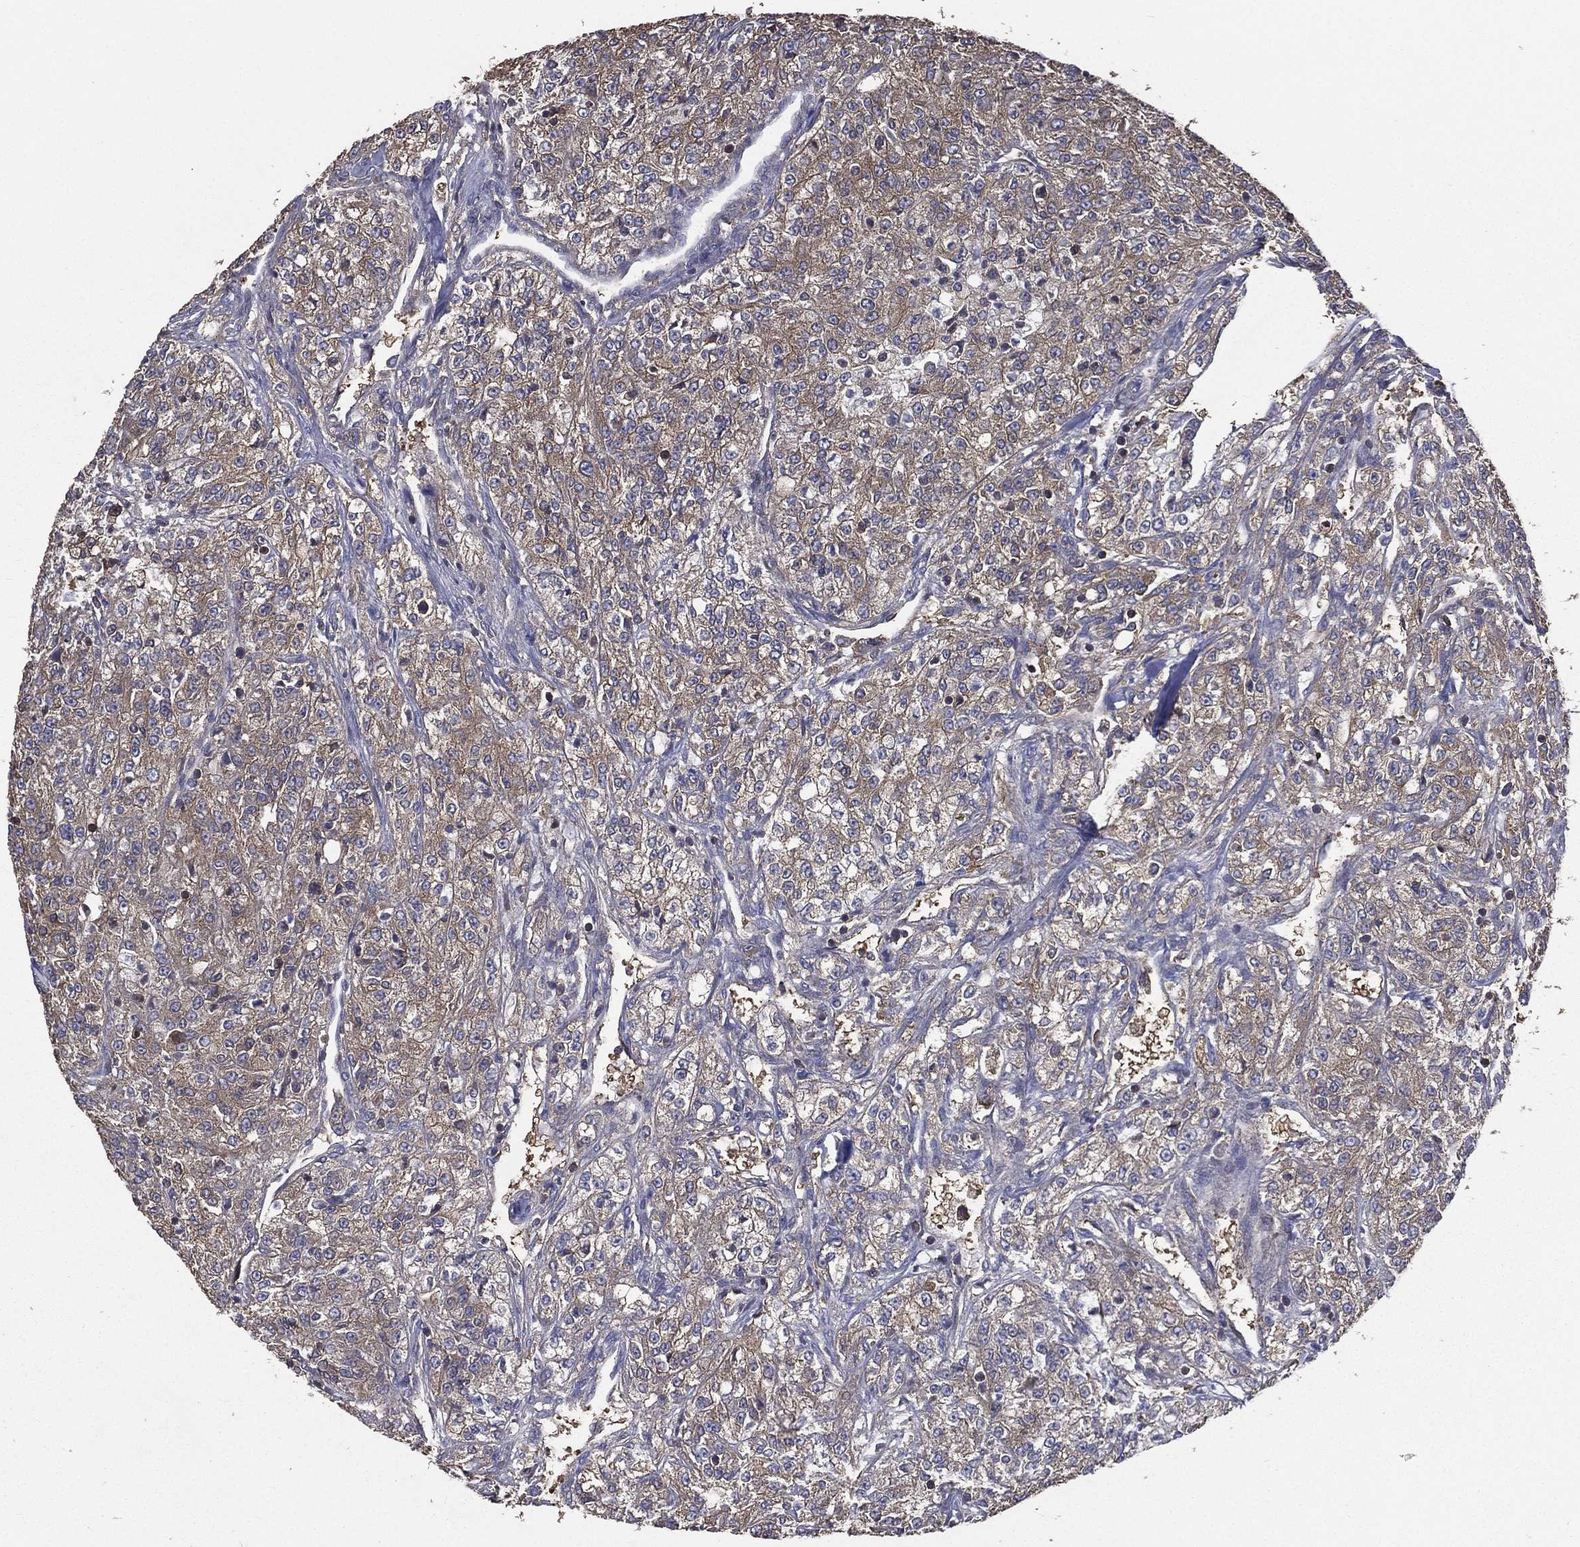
{"staining": {"intensity": "weak", "quantity": "25%-75%", "location": "cytoplasmic/membranous"}, "tissue": "renal cancer", "cell_type": "Tumor cells", "image_type": "cancer", "snomed": [{"axis": "morphology", "description": "Adenocarcinoma, NOS"}, {"axis": "topography", "description": "Kidney"}], "caption": "There is low levels of weak cytoplasmic/membranous staining in tumor cells of adenocarcinoma (renal), as demonstrated by immunohistochemical staining (brown color).", "gene": "SARS1", "patient": {"sex": "female", "age": 63}}